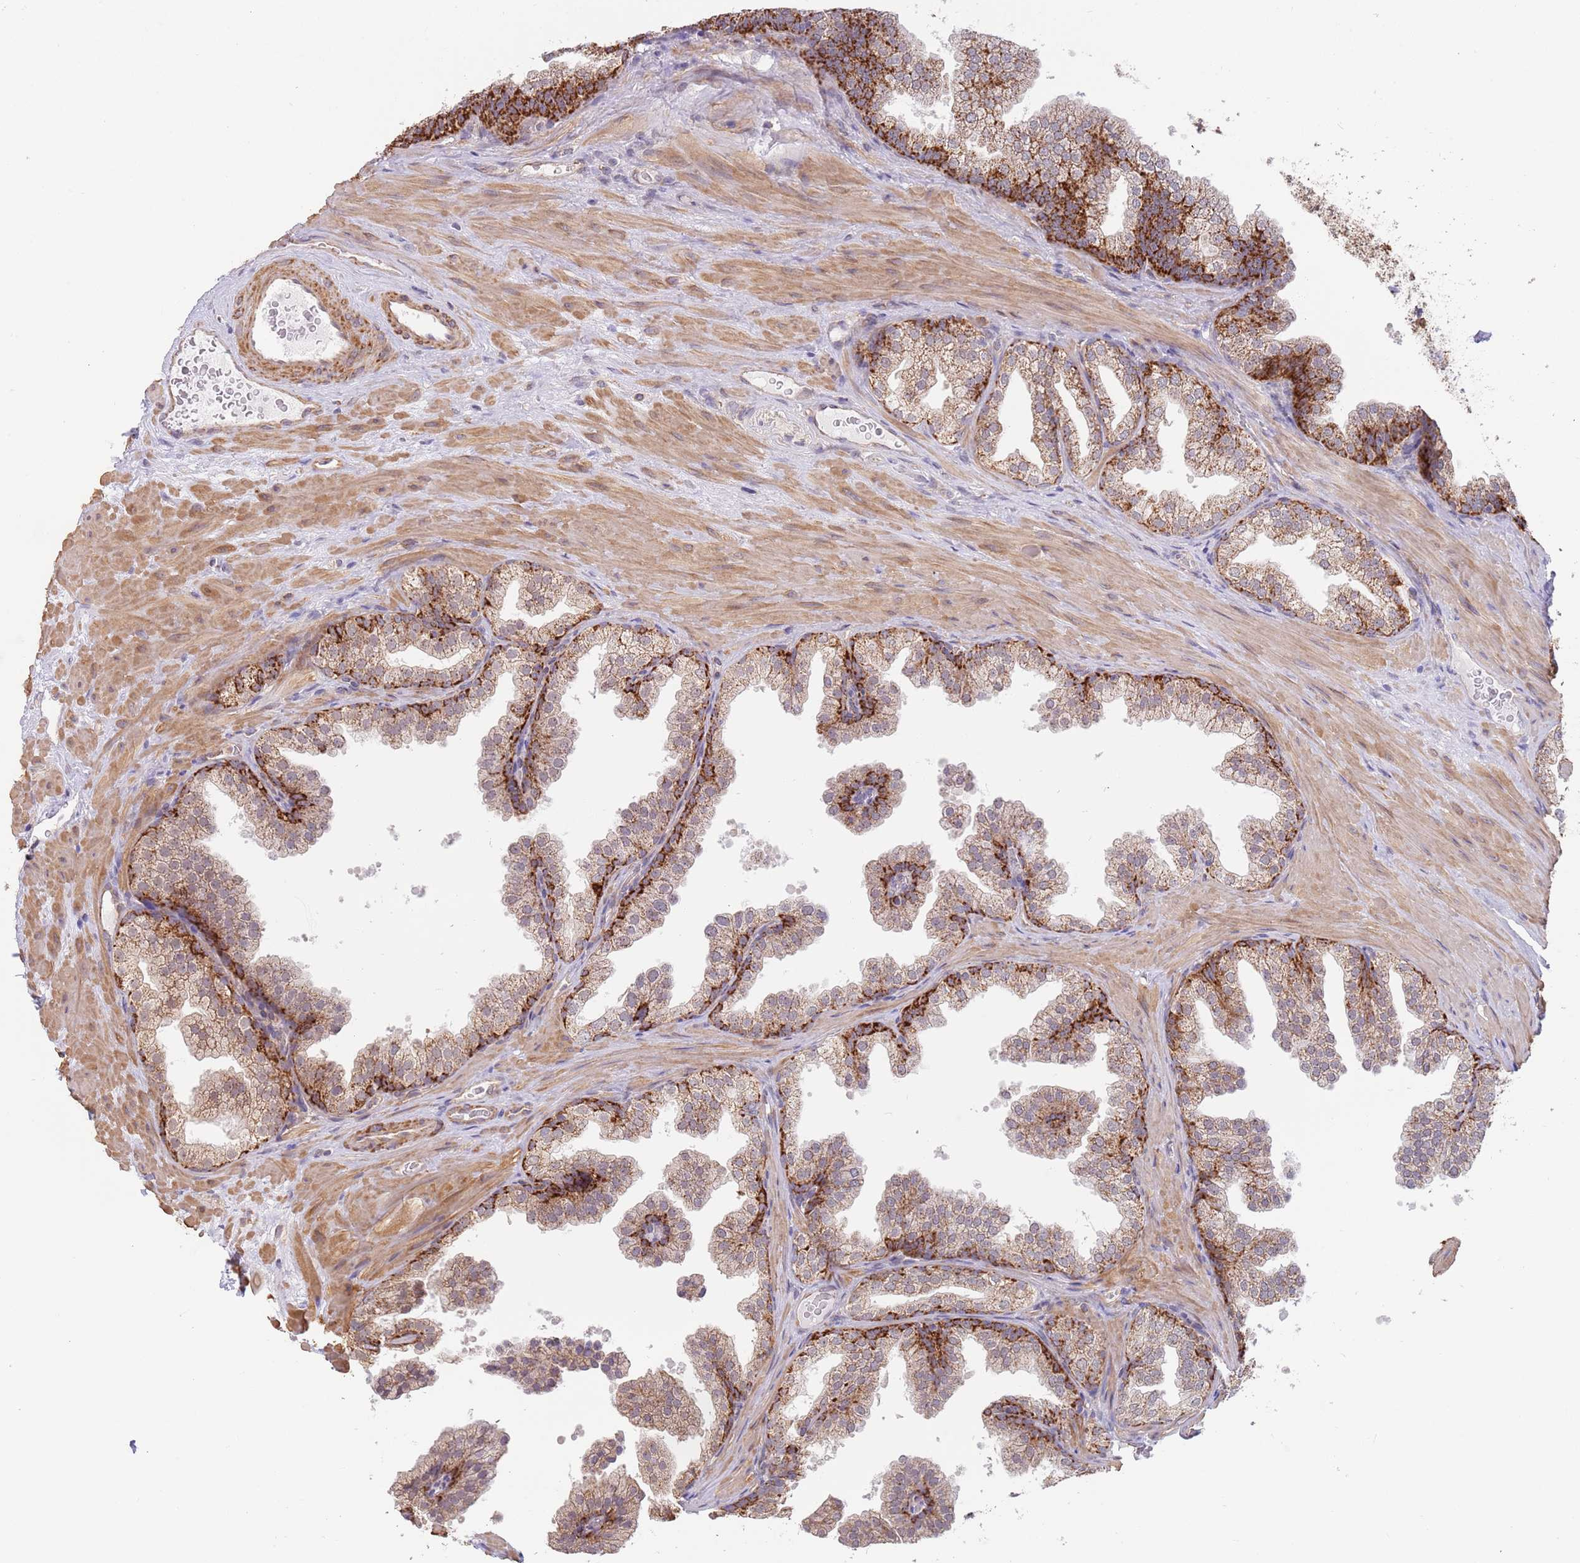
{"staining": {"intensity": "strong", "quantity": "25%-75%", "location": "cytoplasmic/membranous"}, "tissue": "prostate", "cell_type": "Glandular cells", "image_type": "normal", "snomed": [{"axis": "morphology", "description": "Normal tissue, NOS"}, {"axis": "topography", "description": "Prostate"}], "caption": "An image of prostate stained for a protein reveals strong cytoplasmic/membranous brown staining in glandular cells. Immunohistochemistry (ihc) stains the protein of interest in brown and the nuclei are stained blue.", "gene": "UQCC3", "patient": {"sex": "male", "age": 37}}